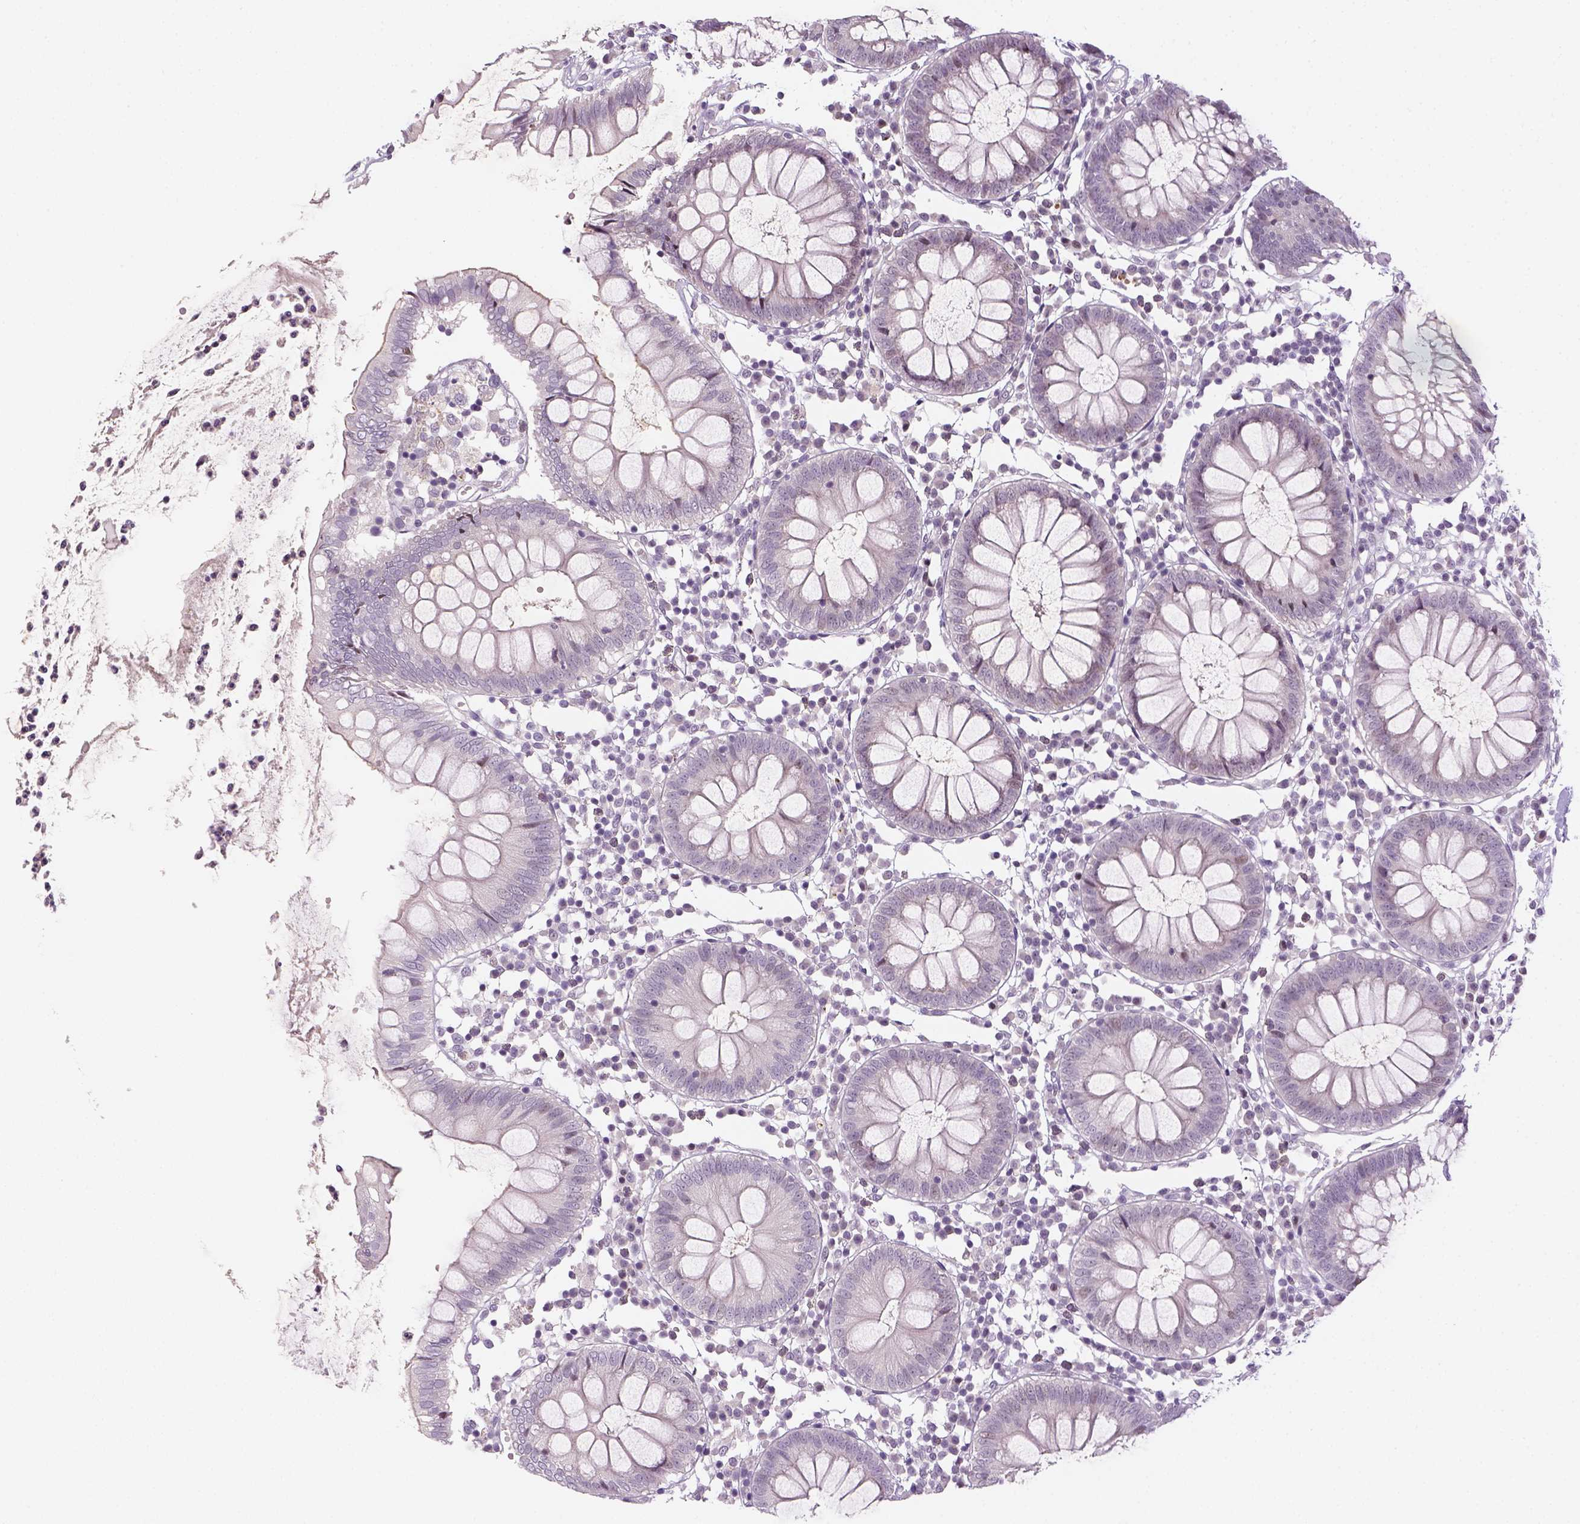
{"staining": {"intensity": "negative", "quantity": "none", "location": "none"}, "tissue": "colon", "cell_type": "Endothelial cells", "image_type": "normal", "snomed": [{"axis": "morphology", "description": "Normal tissue, NOS"}, {"axis": "morphology", "description": "Adenocarcinoma, NOS"}, {"axis": "topography", "description": "Colon"}], "caption": "An image of colon stained for a protein exhibits no brown staining in endothelial cells.", "gene": "MAGEB3", "patient": {"sex": "male", "age": 83}}